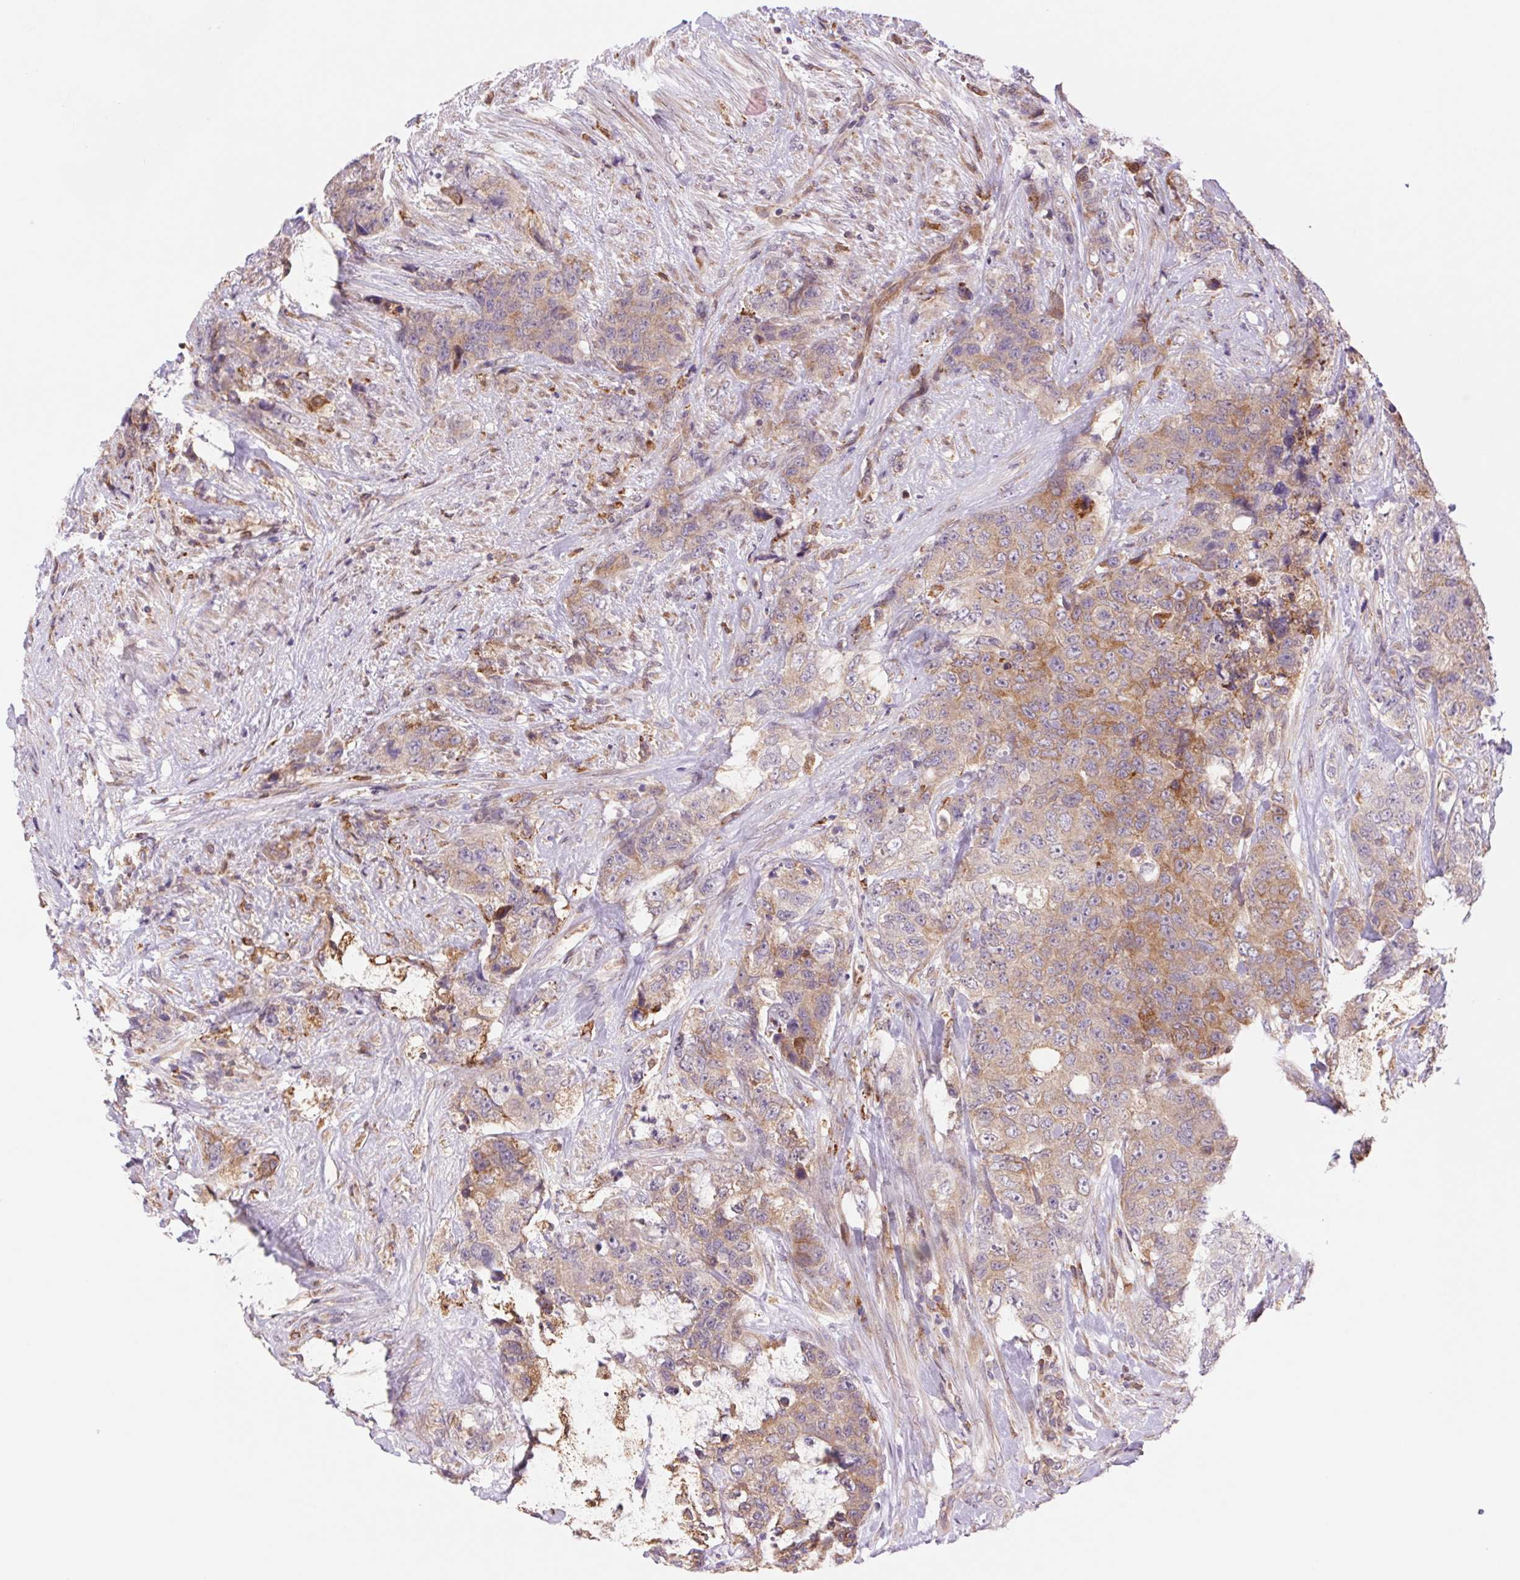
{"staining": {"intensity": "moderate", "quantity": "25%-75%", "location": "cytoplasmic/membranous"}, "tissue": "urothelial cancer", "cell_type": "Tumor cells", "image_type": "cancer", "snomed": [{"axis": "morphology", "description": "Urothelial carcinoma, High grade"}, {"axis": "topography", "description": "Urinary bladder"}], "caption": "IHC staining of urothelial carcinoma (high-grade), which displays medium levels of moderate cytoplasmic/membranous expression in approximately 25%-75% of tumor cells indicating moderate cytoplasmic/membranous protein staining. The staining was performed using DAB (brown) for protein detection and nuclei were counterstained in hematoxylin (blue).", "gene": "KLHL20", "patient": {"sex": "female", "age": 78}}